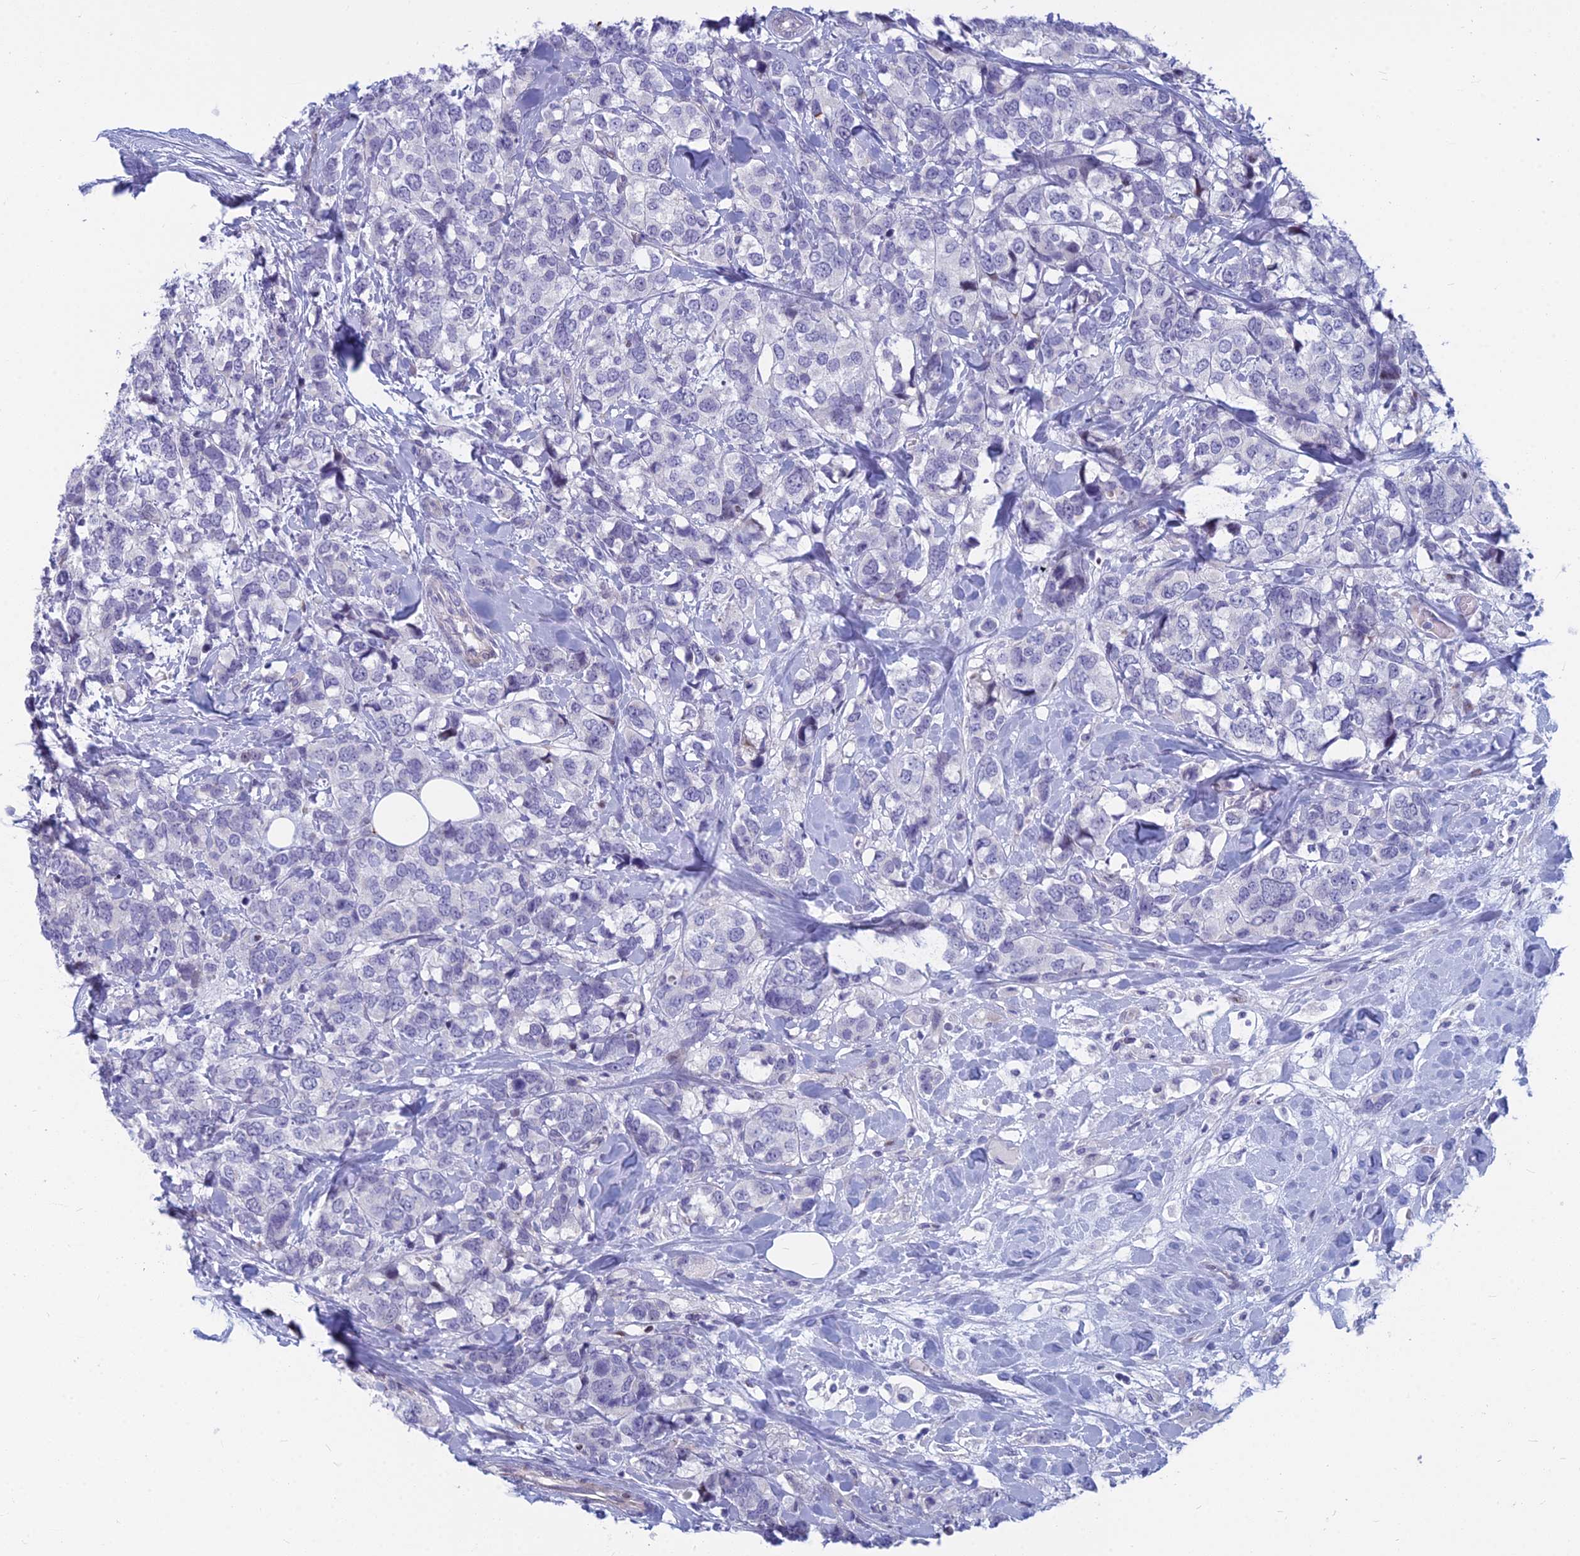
{"staining": {"intensity": "negative", "quantity": "none", "location": "none"}, "tissue": "breast cancer", "cell_type": "Tumor cells", "image_type": "cancer", "snomed": [{"axis": "morphology", "description": "Lobular carcinoma"}, {"axis": "topography", "description": "Breast"}], "caption": "Immunohistochemical staining of human breast cancer (lobular carcinoma) reveals no significant expression in tumor cells.", "gene": "MYBPC2", "patient": {"sex": "female", "age": 59}}